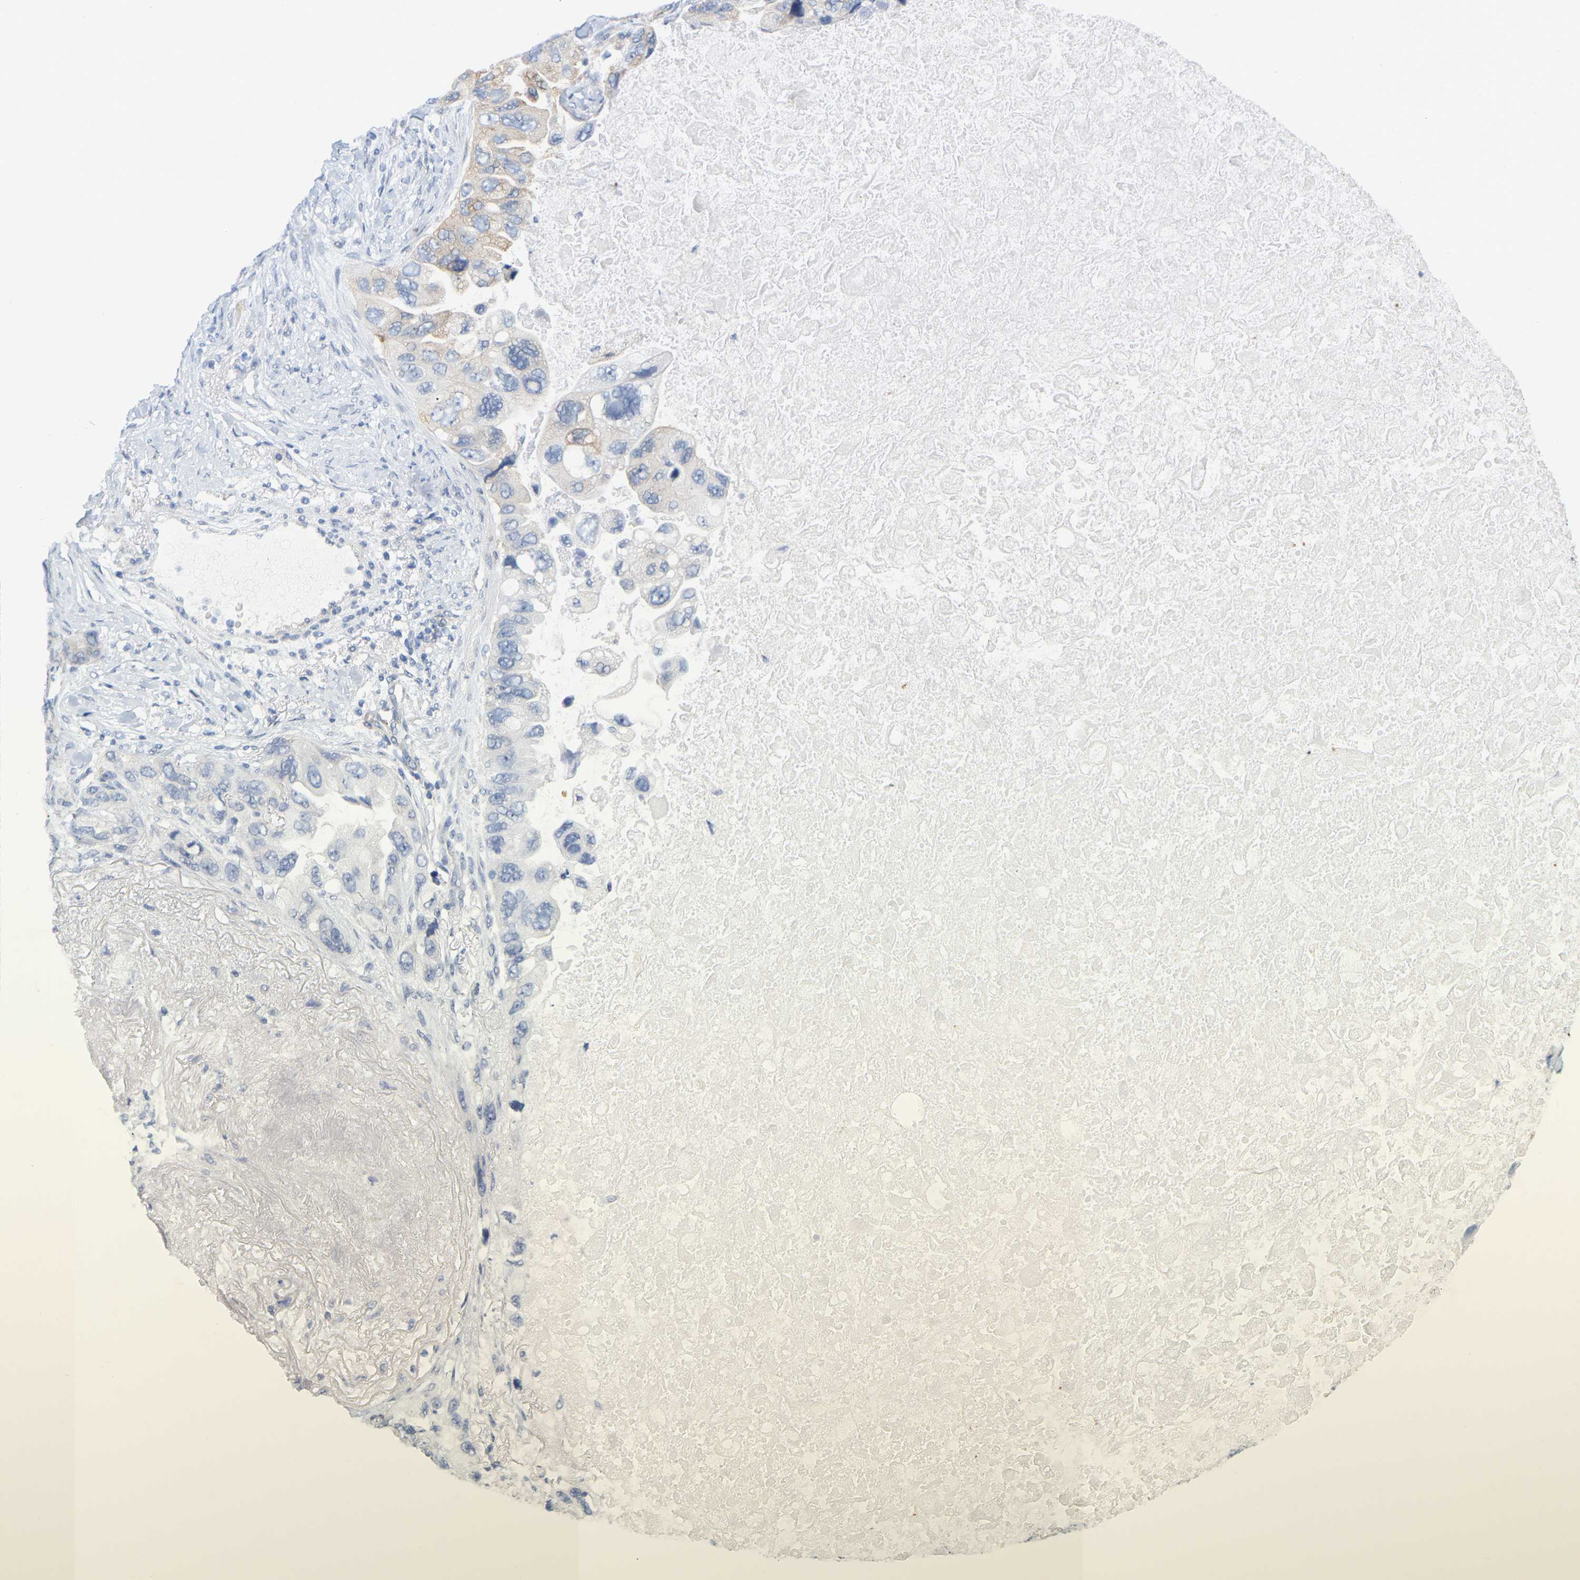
{"staining": {"intensity": "weak", "quantity": "<25%", "location": "cytoplasmic/membranous"}, "tissue": "lung cancer", "cell_type": "Tumor cells", "image_type": "cancer", "snomed": [{"axis": "morphology", "description": "Squamous cell carcinoma, NOS"}, {"axis": "topography", "description": "Lung"}], "caption": "Tumor cells are negative for protein expression in human lung squamous cell carcinoma. (Brightfield microscopy of DAB (3,3'-diaminobenzidine) IHC at high magnification).", "gene": "RAPH1", "patient": {"sex": "female", "age": 73}}